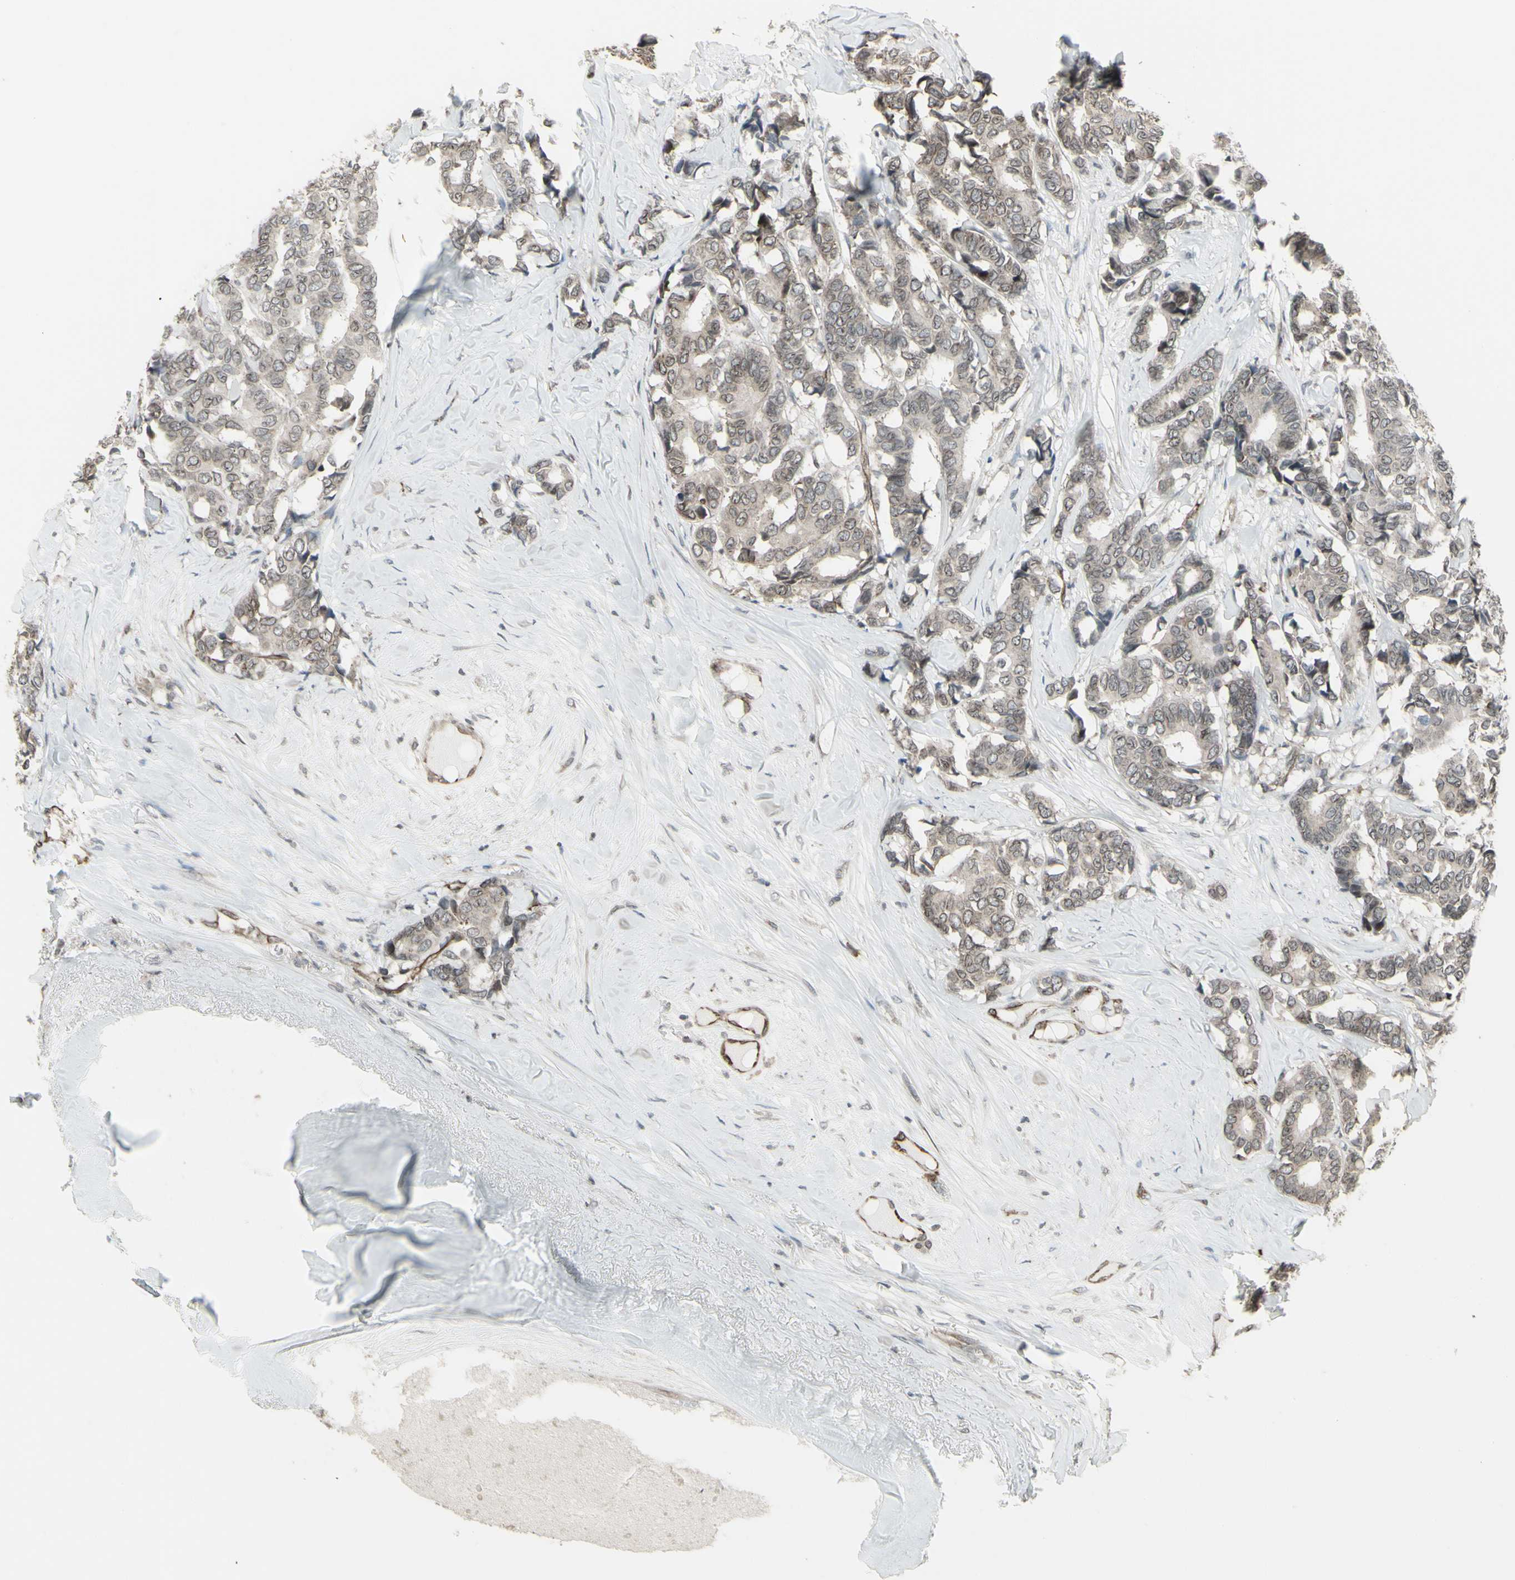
{"staining": {"intensity": "moderate", "quantity": ">75%", "location": "cytoplasmic/membranous,nuclear"}, "tissue": "breast cancer", "cell_type": "Tumor cells", "image_type": "cancer", "snomed": [{"axis": "morphology", "description": "Duct carcinoma"}, {"axis": "topography", "description": "Breast"}], "caption": "Tumor cells exhibit medium levels of moderate cytoplasmic/membranous and nuclear expression in about >75% of cells in breast cancer (invasive ductal carcinoma). Immunohistochemistry stains the protein of interest in brown and the nuclei are stained blue.", "gene": "DTX3L", "patient": {"sex": "female", "age": 87}}